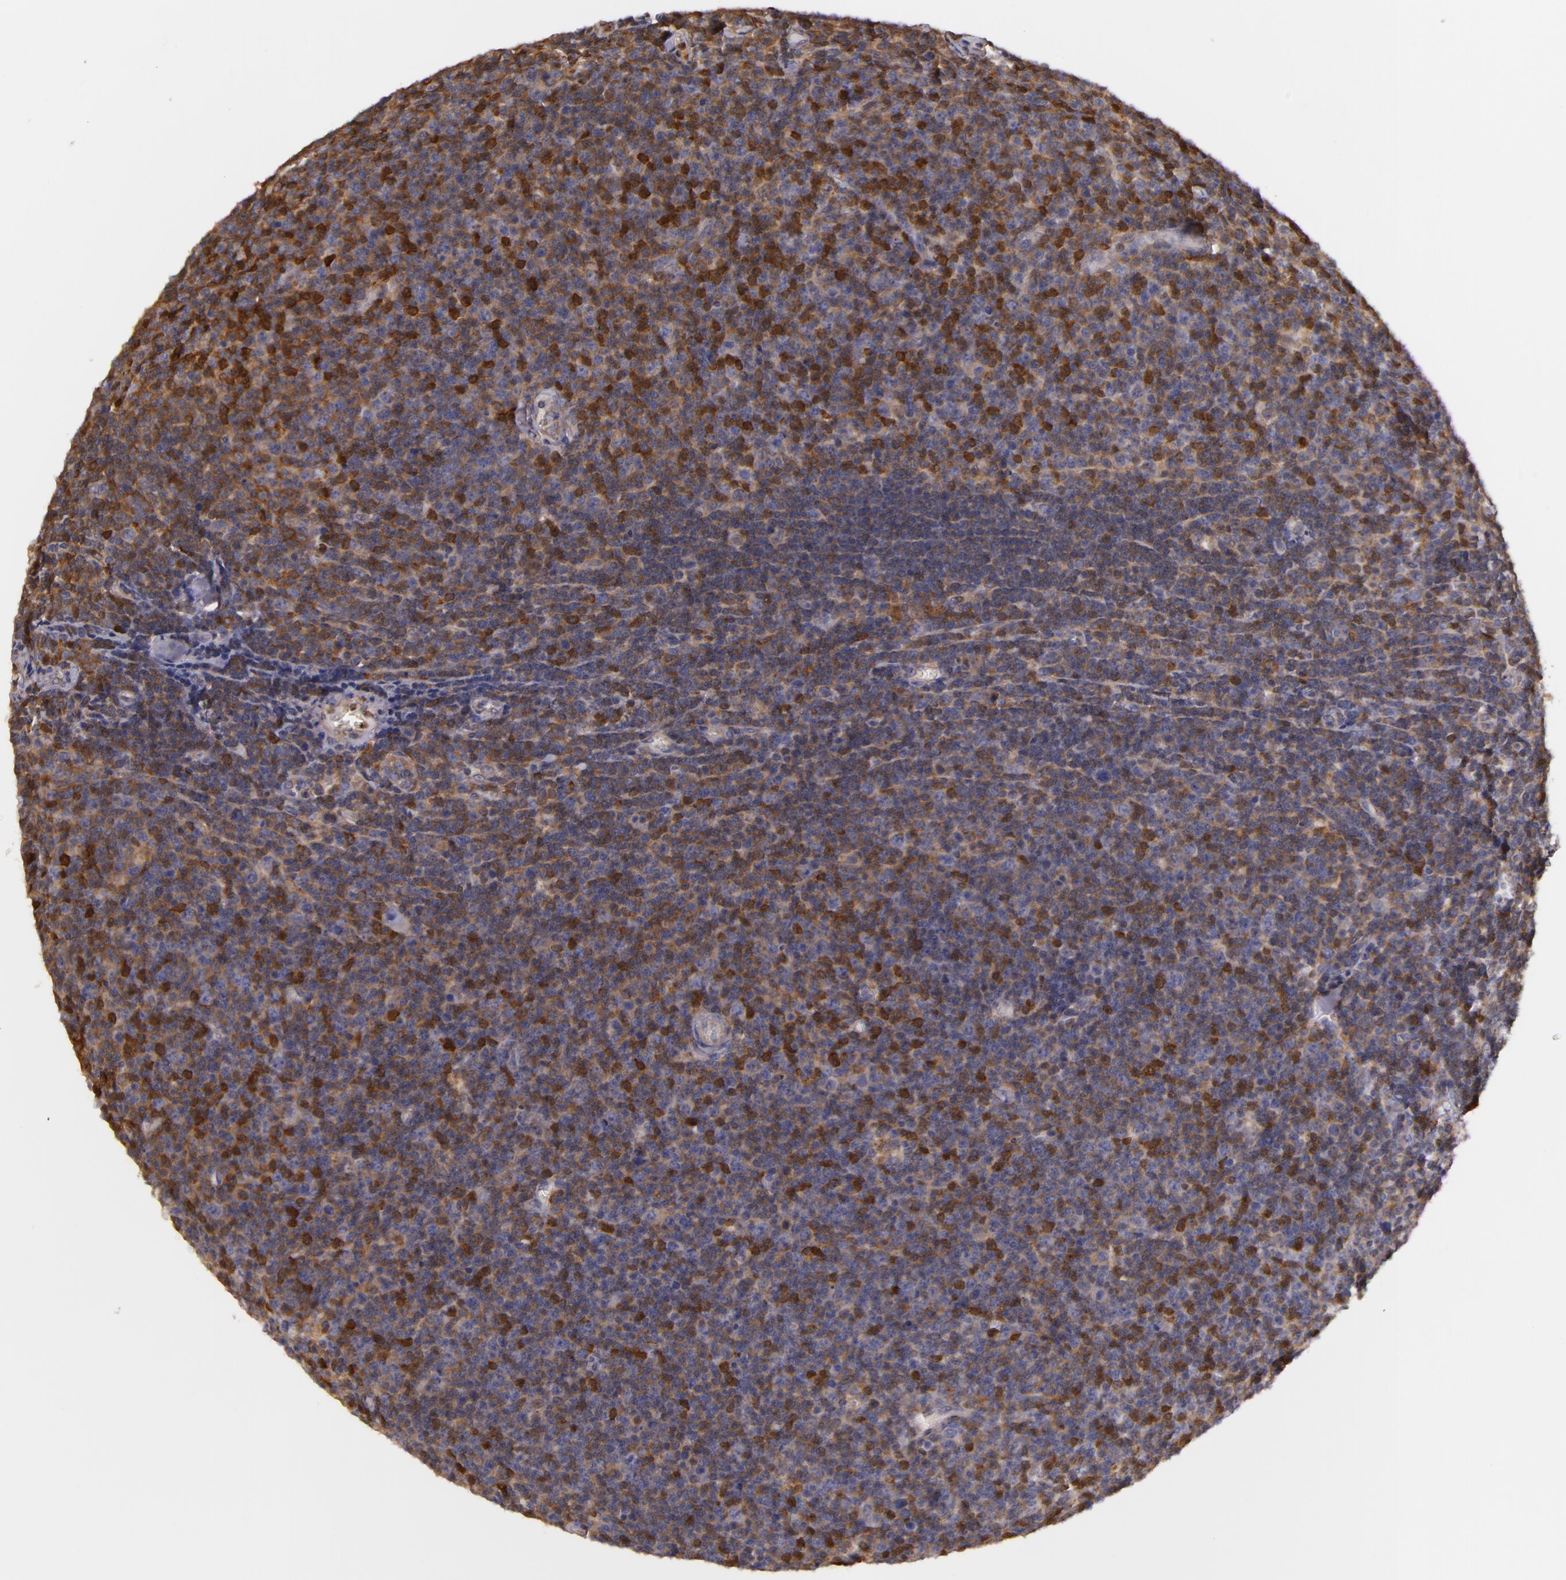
{"staining": {"intensity": "moderate", "quantity": ">75%", "location": "cytoplasmic/membranous"}, "tissue": "lymphoma", "cell_type": "Tumor cells", "image_type": "cancer", "snomed": [{"axis": "morphology", "description": "Malignant lymphoma, non-Hodgkin's type, Low grade"}, {"axis": "topography", "description": "Lymph node"}], "caption": "Immunohistochemistry (DAB) staining of malignant lymphoma, non-Hodgkin's type (low-grade) reveals moderate cytoplasmic/membranous protein expression in approximately >75% of tumor cells.", "gene": "TOM1", "patient": {"sex": "male", "age": 74}}